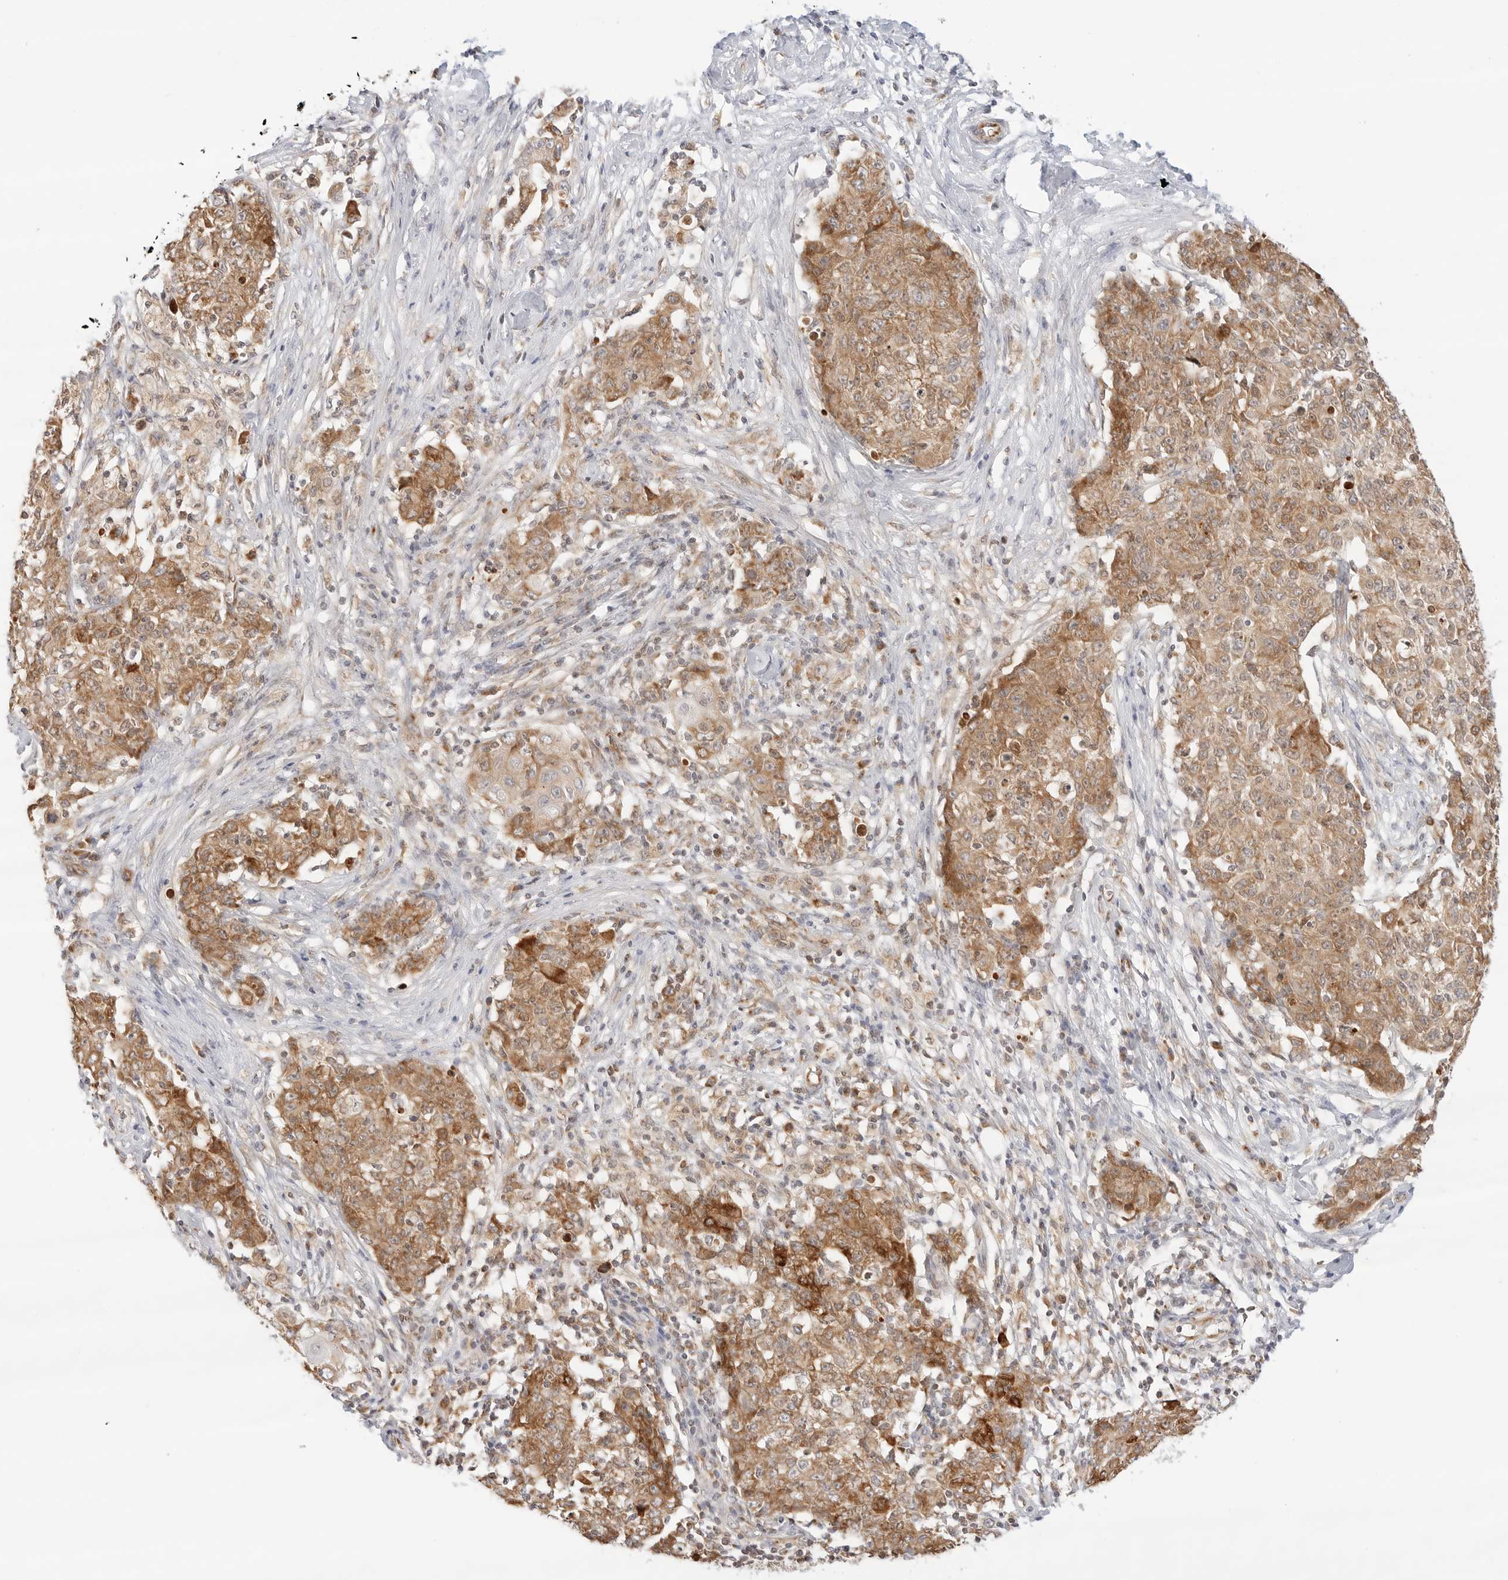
{"staining": {"intensity": "moderate", "quantity": ">75%", "location": "cytoplasmic/membranous"}, "tissue": "ovarian cancer", "cell_type": "Tumor cells", "image_type": "cancer", "snomed": [{"axis": "morphology", "description": "Carcinoma, endometroid"}, {"axis": "topography", "description": "Ovary"}], "caption": "Ovarian cancer stained with a protein marker demonstrates moderate staining in tumor cells.", "gene": "ERO1B", "patient": {"sex": "female", "age": 42}}